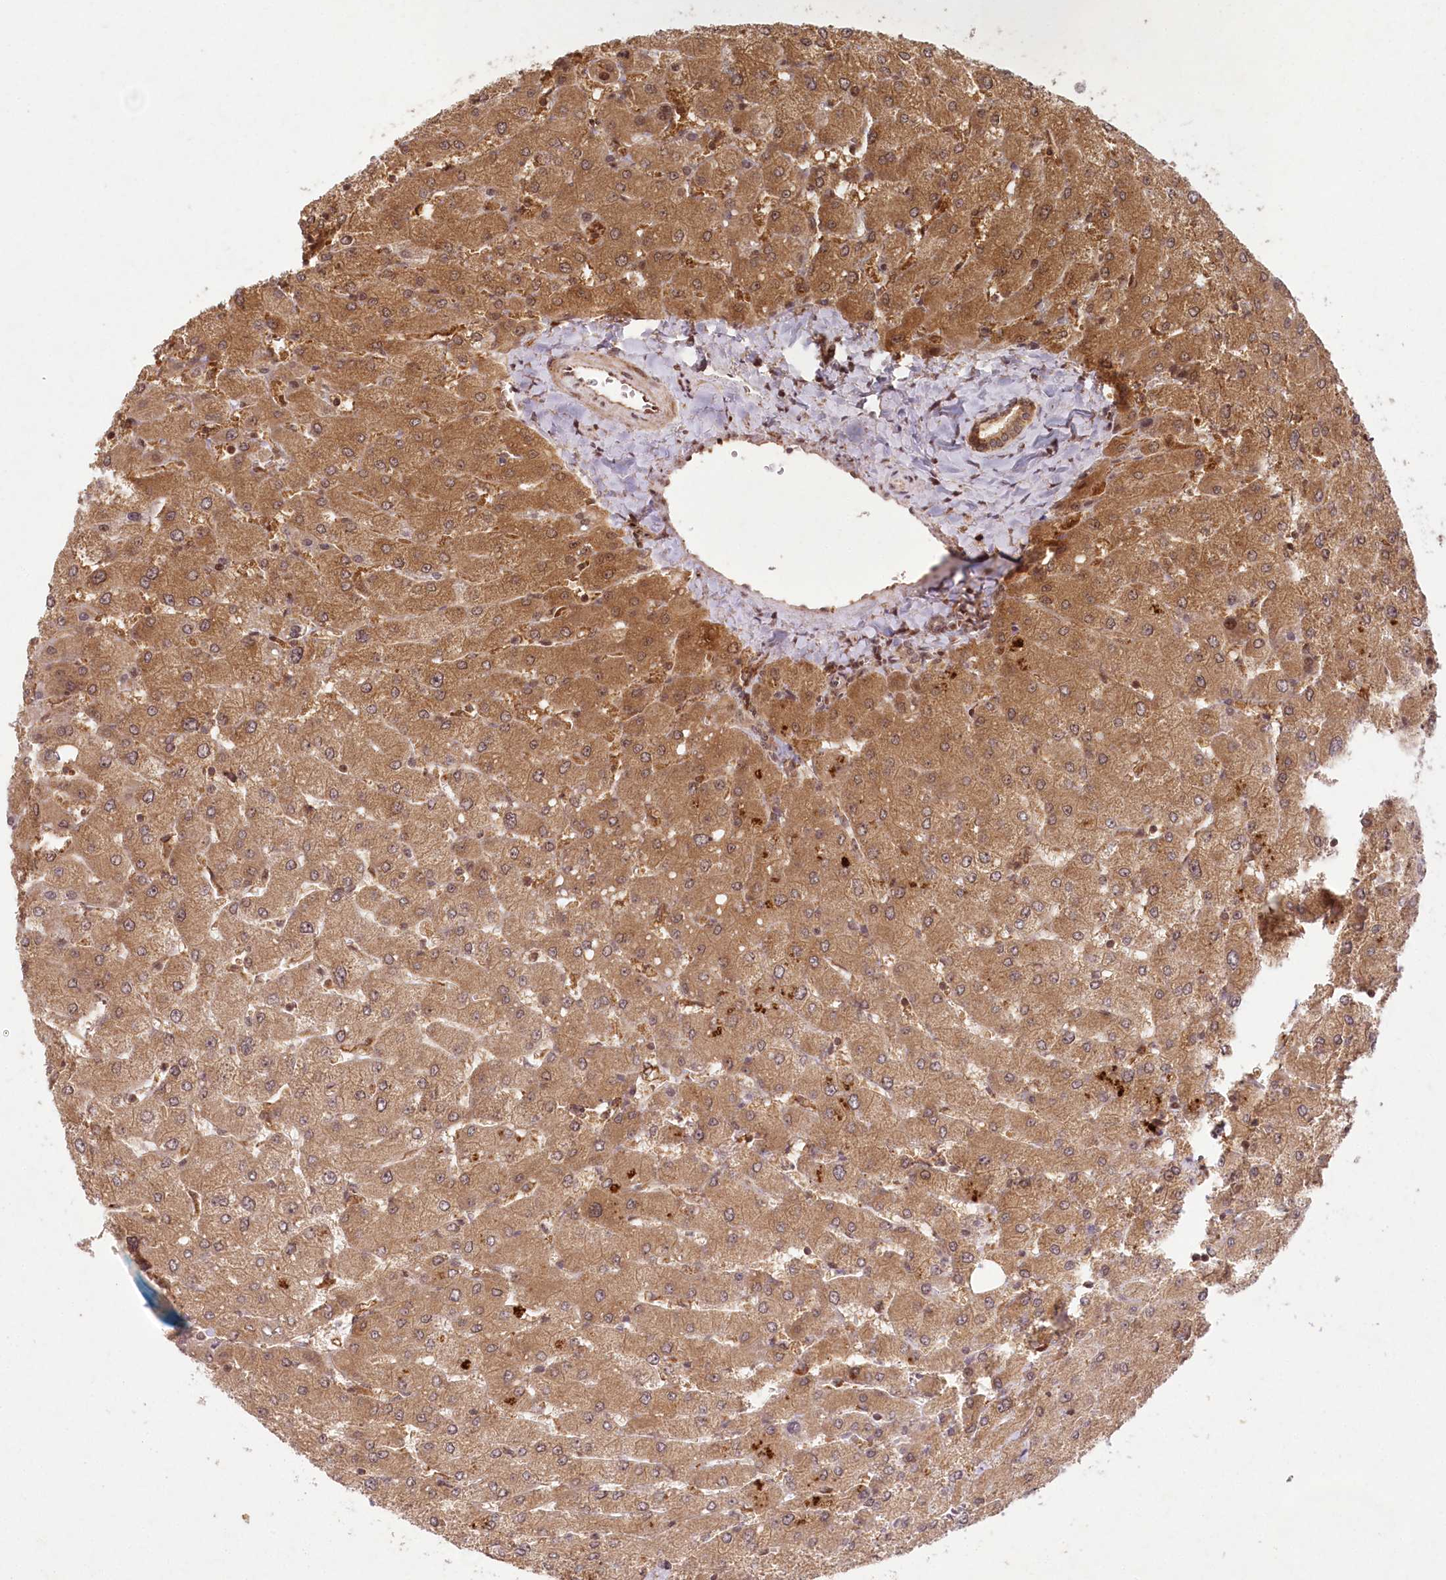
{"staining": {"intensity": "moderate", "quantity": ">75%", "location": "cytoplasmic/membranous"}, "tissue": "liver", "cell_type": "Cholangiocytes", "image_type": "normal", "snomed": [{"axis": "morphology", "description": "Normal tissue, NOS"}, {"axis": "topography", "description": "Liver"}], "caption": "Immunohistochemical staining of normal liver demonstrates >75% levels of moderate cytoplasmic/membranous protein expression in approximately >75% of cholangiocytes.", "gene": "MICU1", "patient": {"sex": "male", "age": 55}}